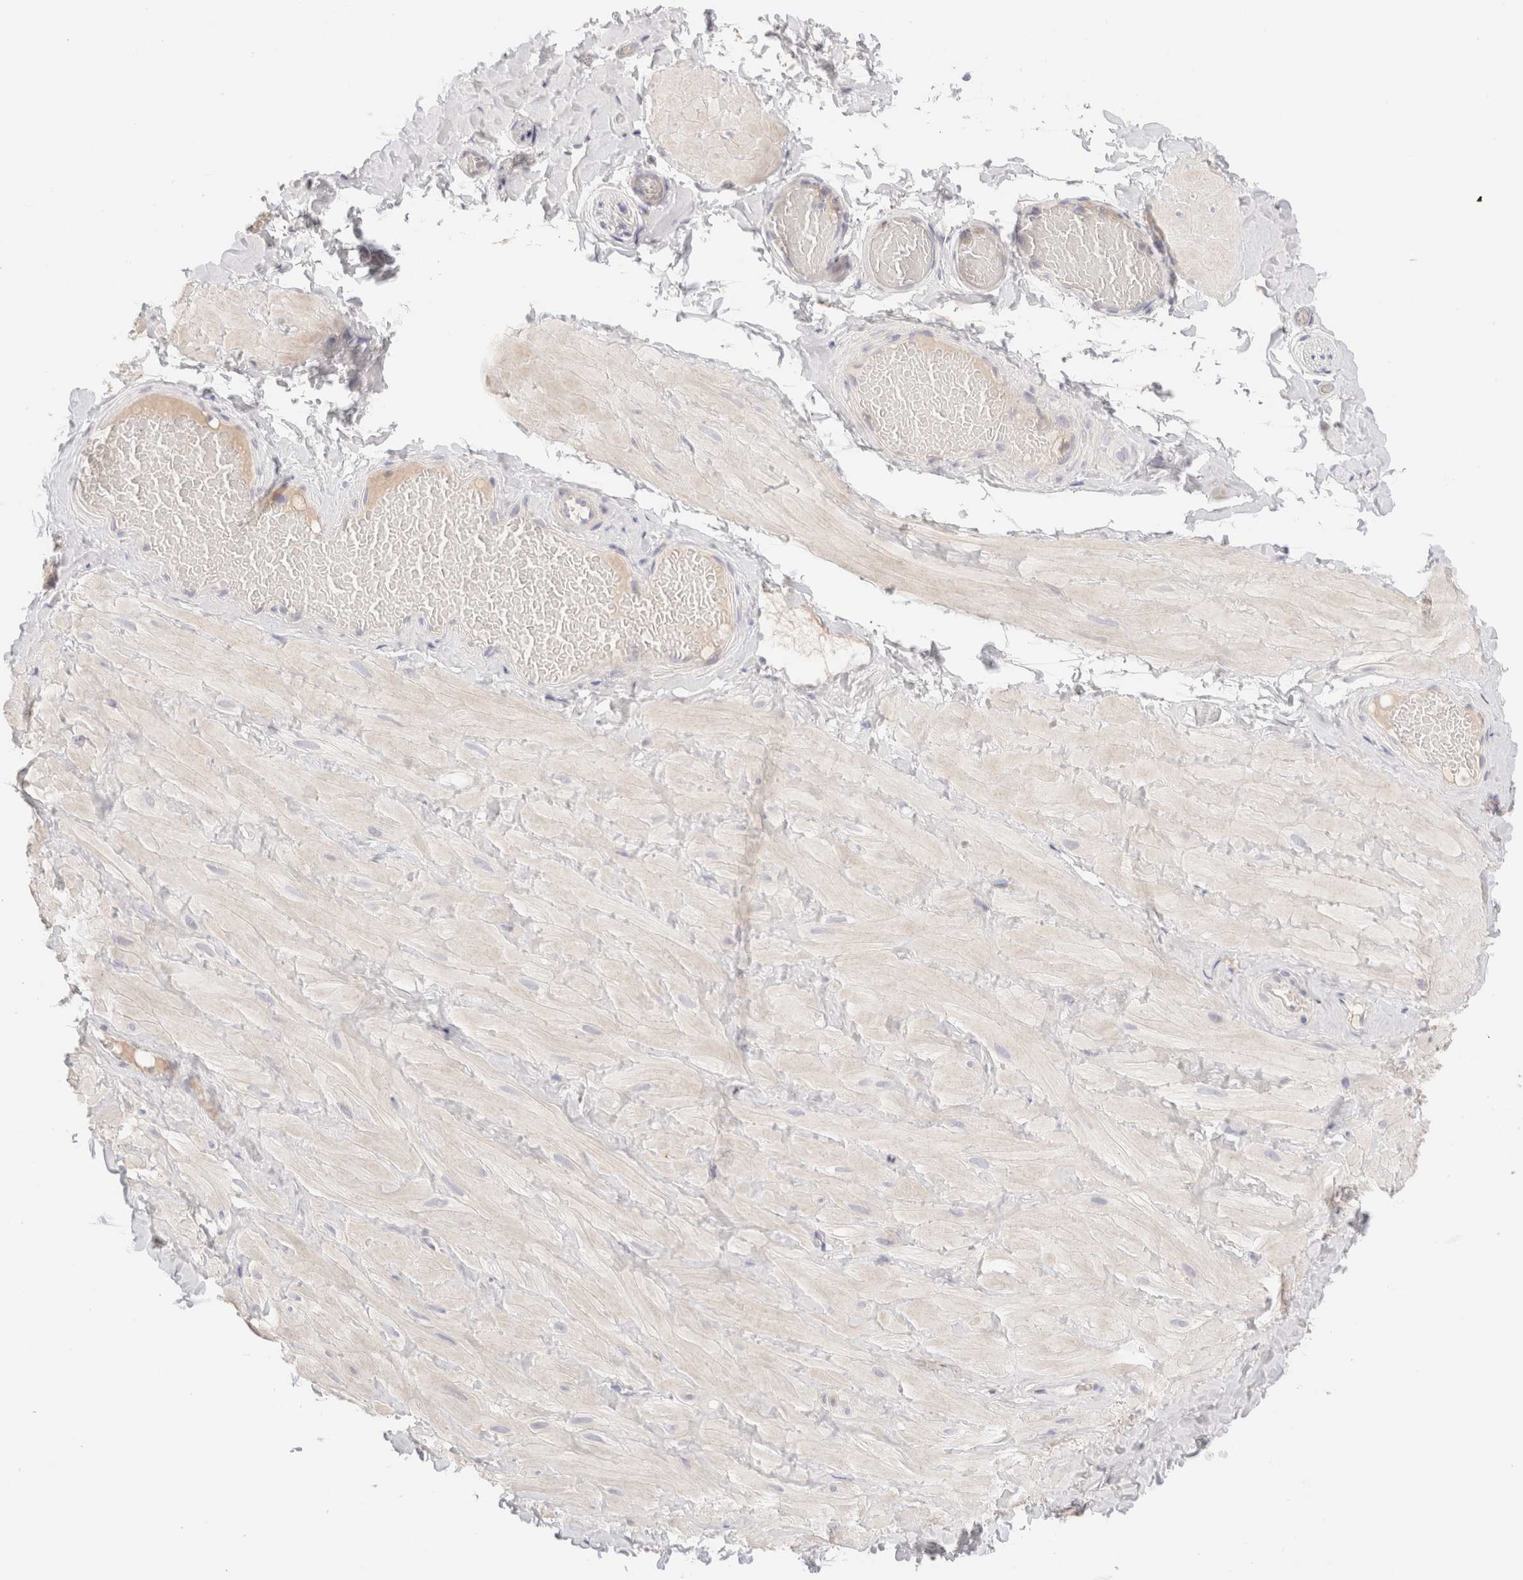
{"staining": {"intensity": "negative", "quantity": "none", "location": "none"}, "tissue": "adipose tissue", "cell_type": "Adipocytes", "image_type": "normal", "snomed": [{"axis": "morphology", "description": "Normal tissue, NOS"}, {"axis": "topography", "description": "Adipose tissue"}, {"axis": "topography", "description": "Vascular tissue"}, {"axis": "topography", "description": "Peripheral nerve tissue"}], "caption": "Immunohistochemistry (IHC) of unremarkable human adipose tissue displays no staining in adipocytes. Nuclei are stained in blue.", "gene": "SCGB2A2", "patient": {"sex": "male", "age": 25}}